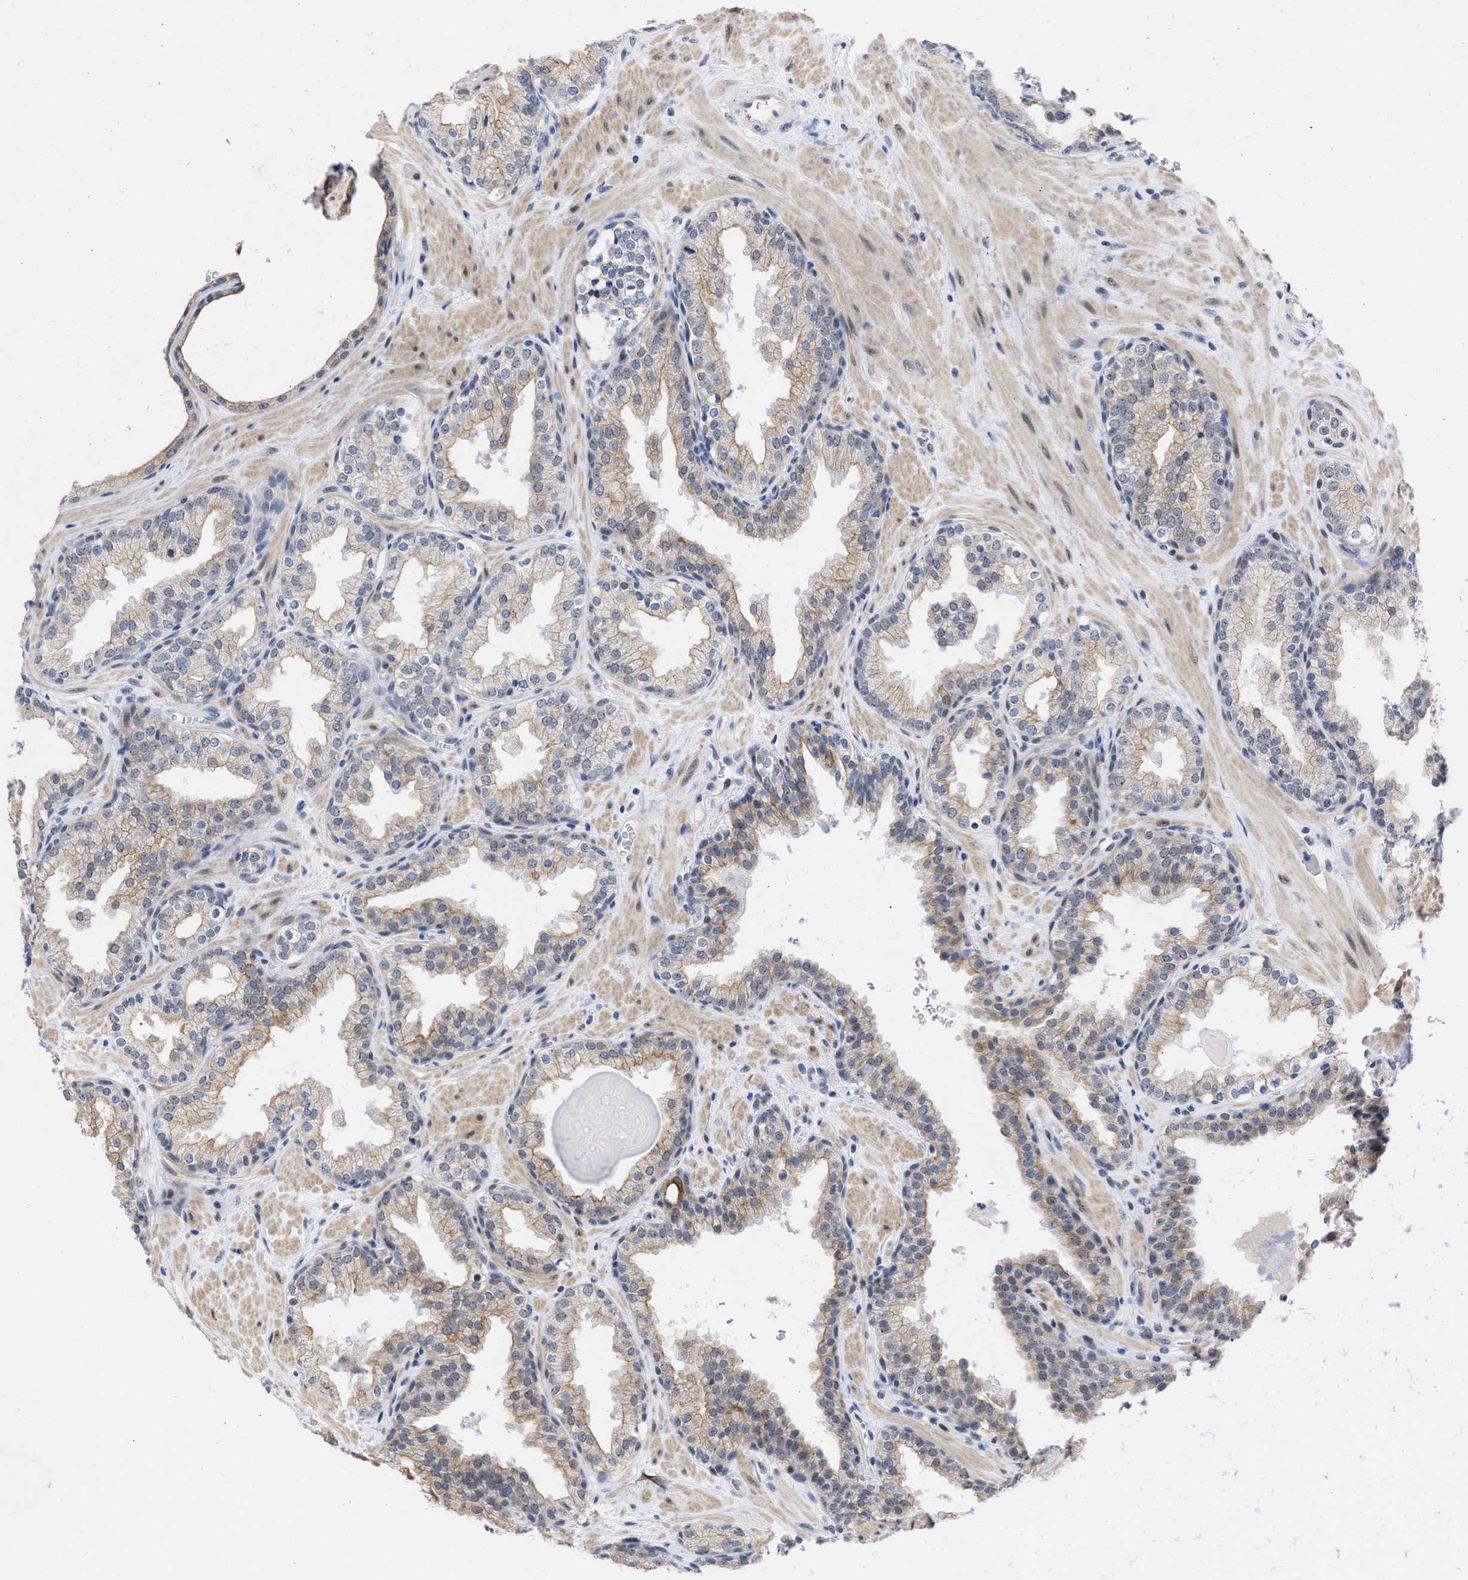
{"staining": {"intensity": "weak", "quantity": ">75%", "location": "cytoplasmic/membranous"}, "tissue": "prostate", "cell_type": "Glandular cells", "image_type": "normal", "snomed": [{"axis": "morphology", "description": "Normal tissue, NOS"}, {"axis": "topography", "description": "Prostate"}], "caption": "Immunohistochemistry (IHC) of normal prostate shows low levels of weak cytoplasmic/membranous positivity in about >75% of glandular cells.", "gene": "DDX41", "patient": {"sex": "male", "age": 51}}